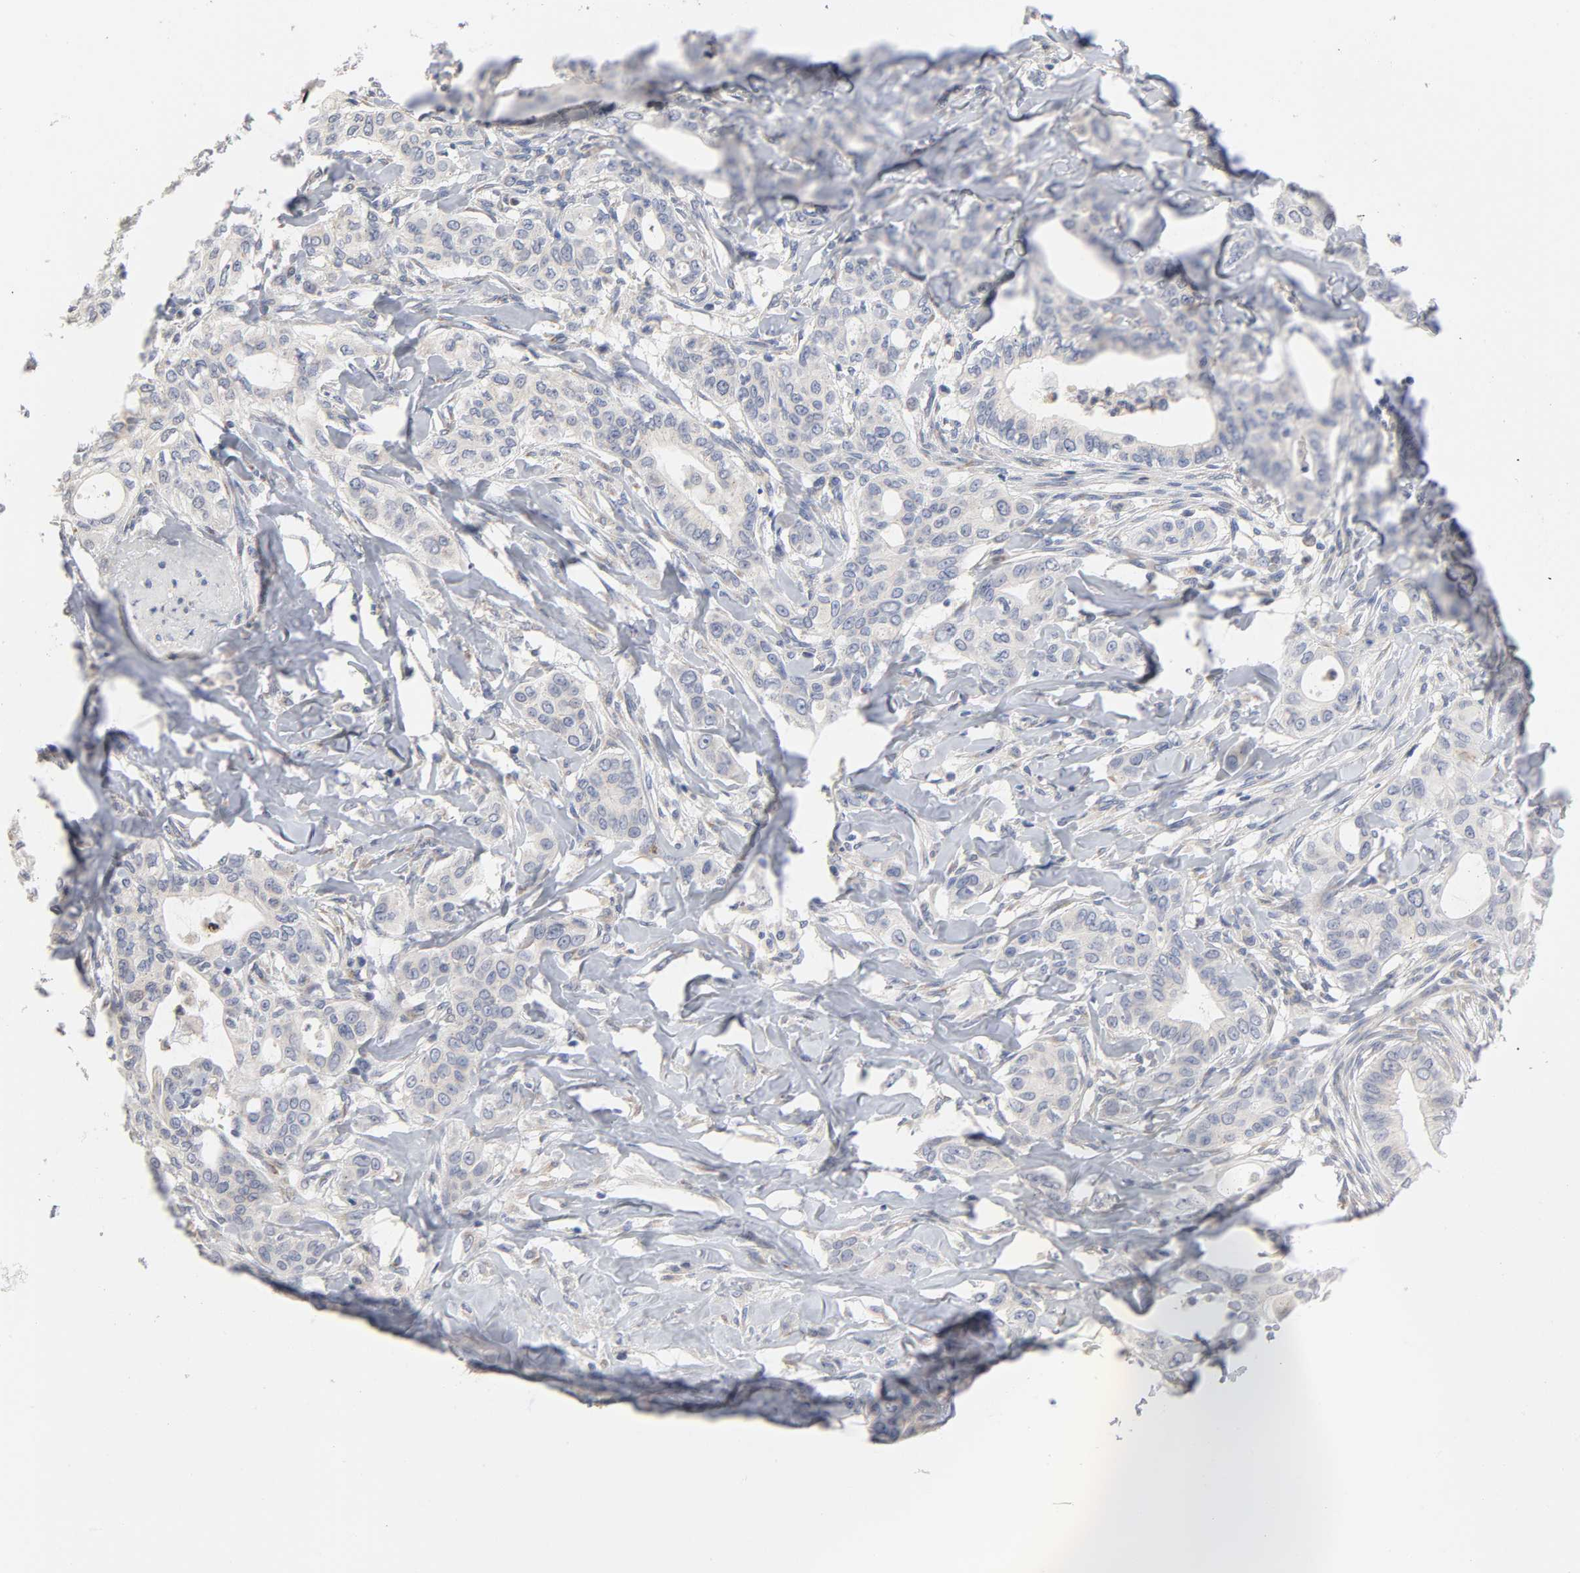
{"staining": {"intensity": "negative", "quantity": "none", "location": "none"}, "tissue": "liver cancer", "cell_type": "Tumor cells", "image_type": "cancer", "snomed": [{"axis": "morphology", "description": "Cholangiocarcinoma"}, {"axis": "topography", "description": "Liver"}], "caption": "This image is of liver cholangiocarcinoma stained with immunohistochemistry to label a protein in brown with the nuclei are counter-stained blue. There is no expression in tumor cells.", "gene": "AK7", "patient": {"sex": "female", "age": 67}}